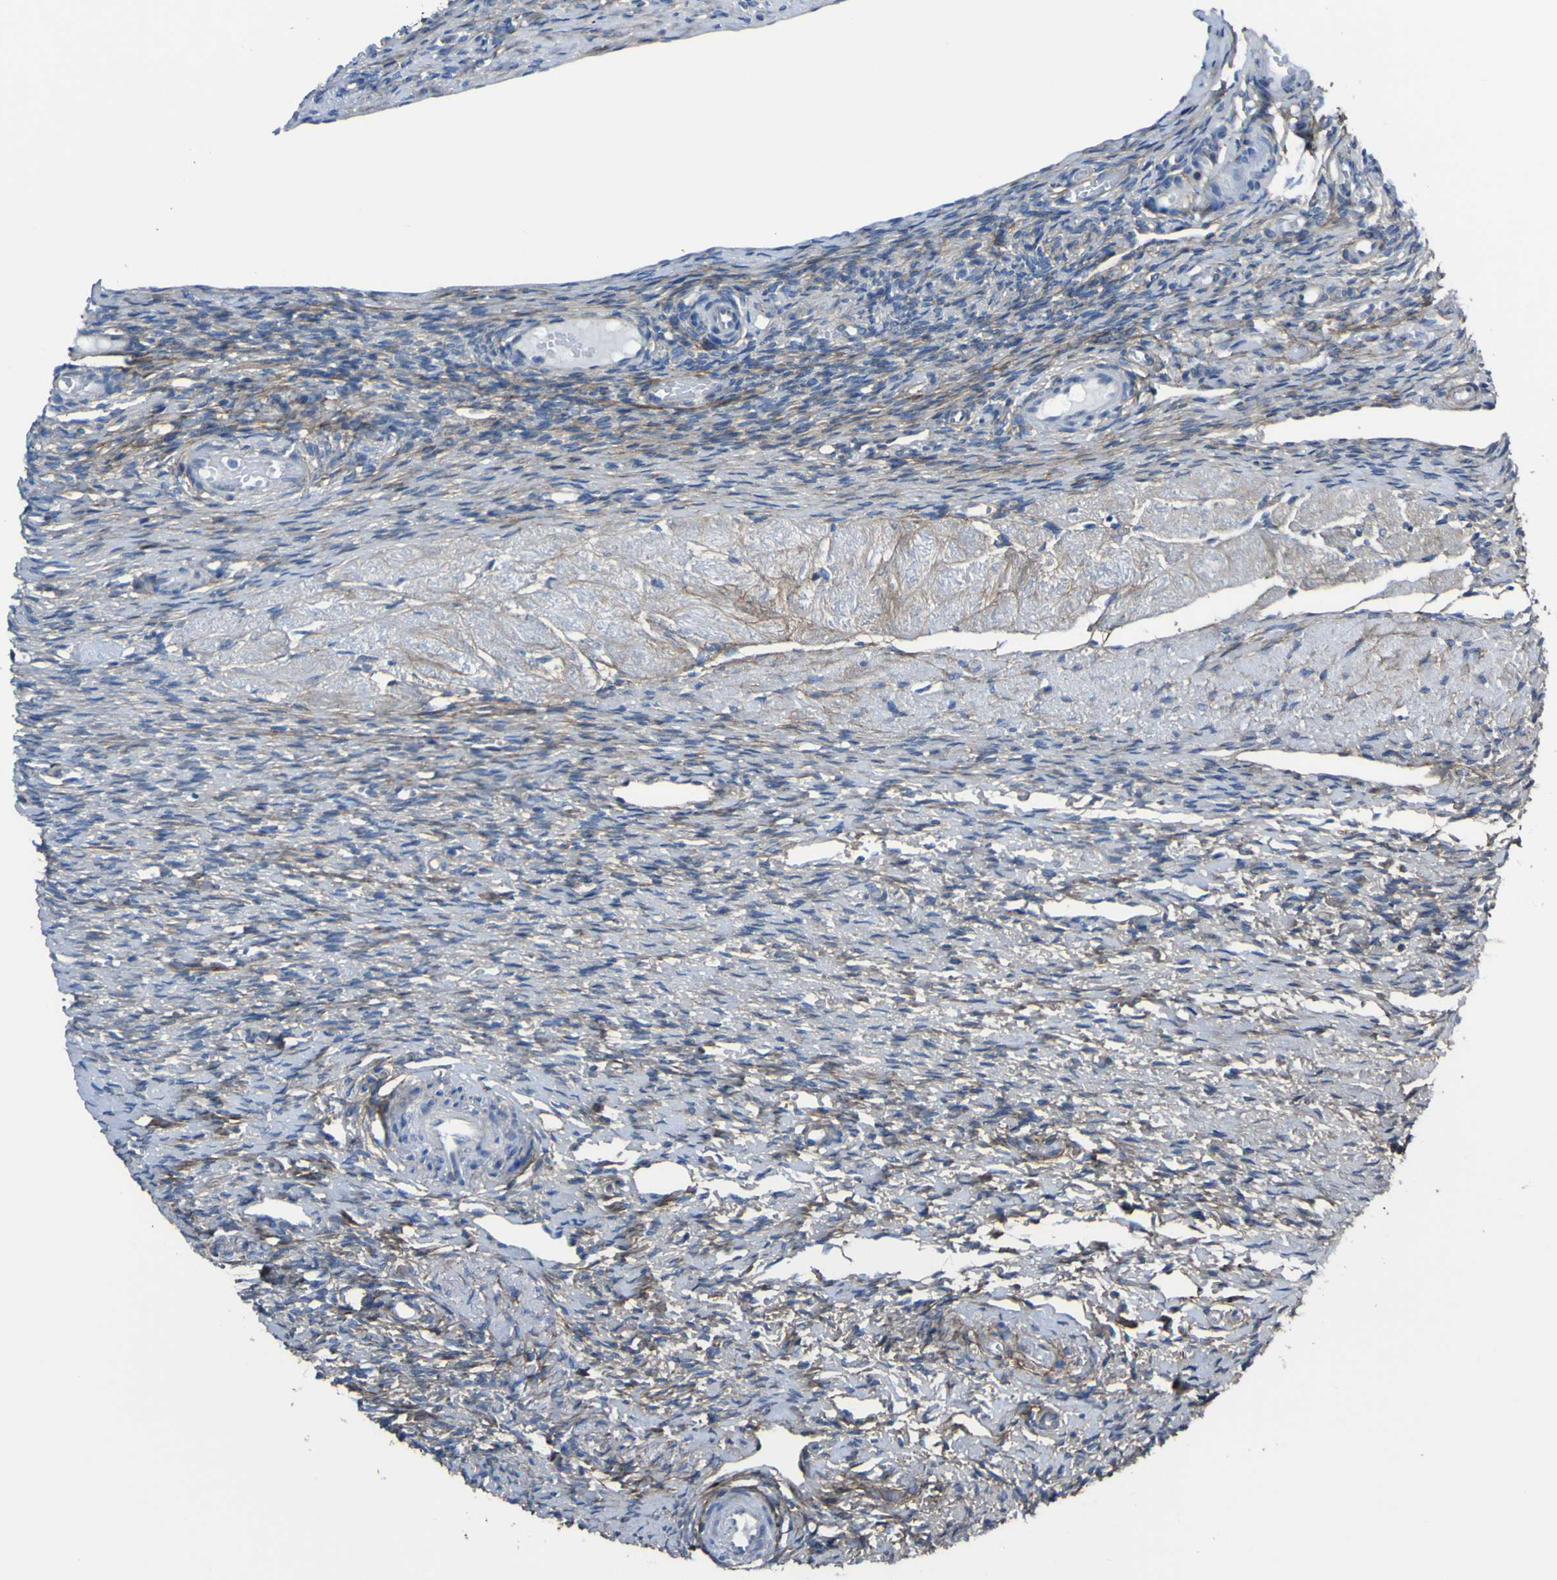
{"staining": {"intensity": "negative", "quantity": "none", "location": "none"}, "tissue": "ovary", "cell_type": "Follicle cells", "image_type": "normal", "snomed": [{"axis": "morphology", "description": "Normal tissue, NOS"}, {"axis": "topography", "description": "Ovary"}], "caption": "Immunohistochemistry (IHC) image of unremarkable ovary: human ovary stained with DAB demonstrates no significant protein staining in follicle cells.", "gene": "LRRN1", "patient": {"sex": "female", "age": 60}}